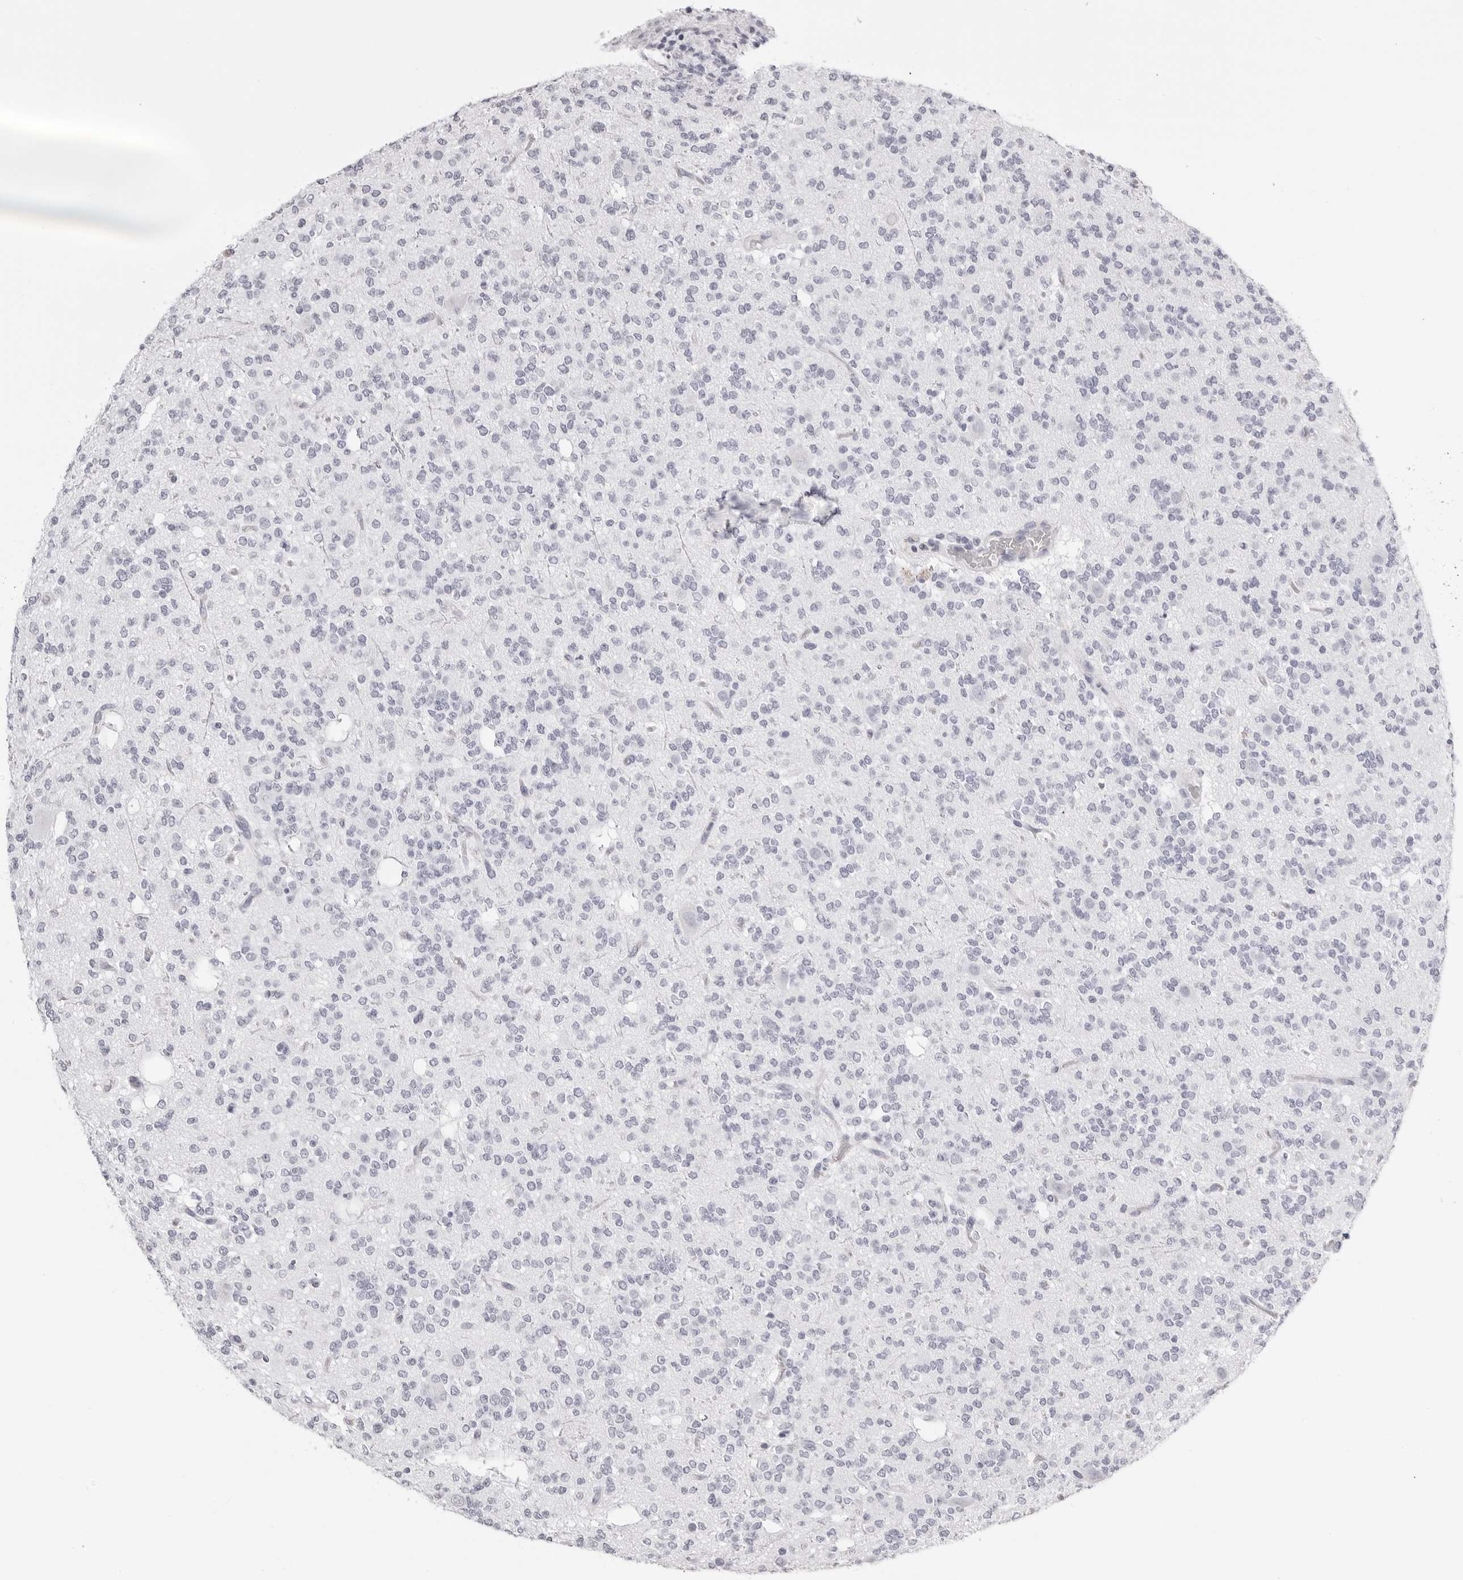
{"staining": {"intensity": "negative", "quantity": "none", "location": "none"}, "tissue": "glioma", "cell_type": "Tumor cells", "image_type": "cancer", "snomed": [{"axis": "morphology", "description": "Glioma, malignant, Low grade"}, {"axis": "topography", "description": "Brain"}], "caption": "Glioma stained for a protein using immunohistochemistry shows no staining tumor cells.", "gene": "RHO", "patient": {"sex": "male", "age": 38}}